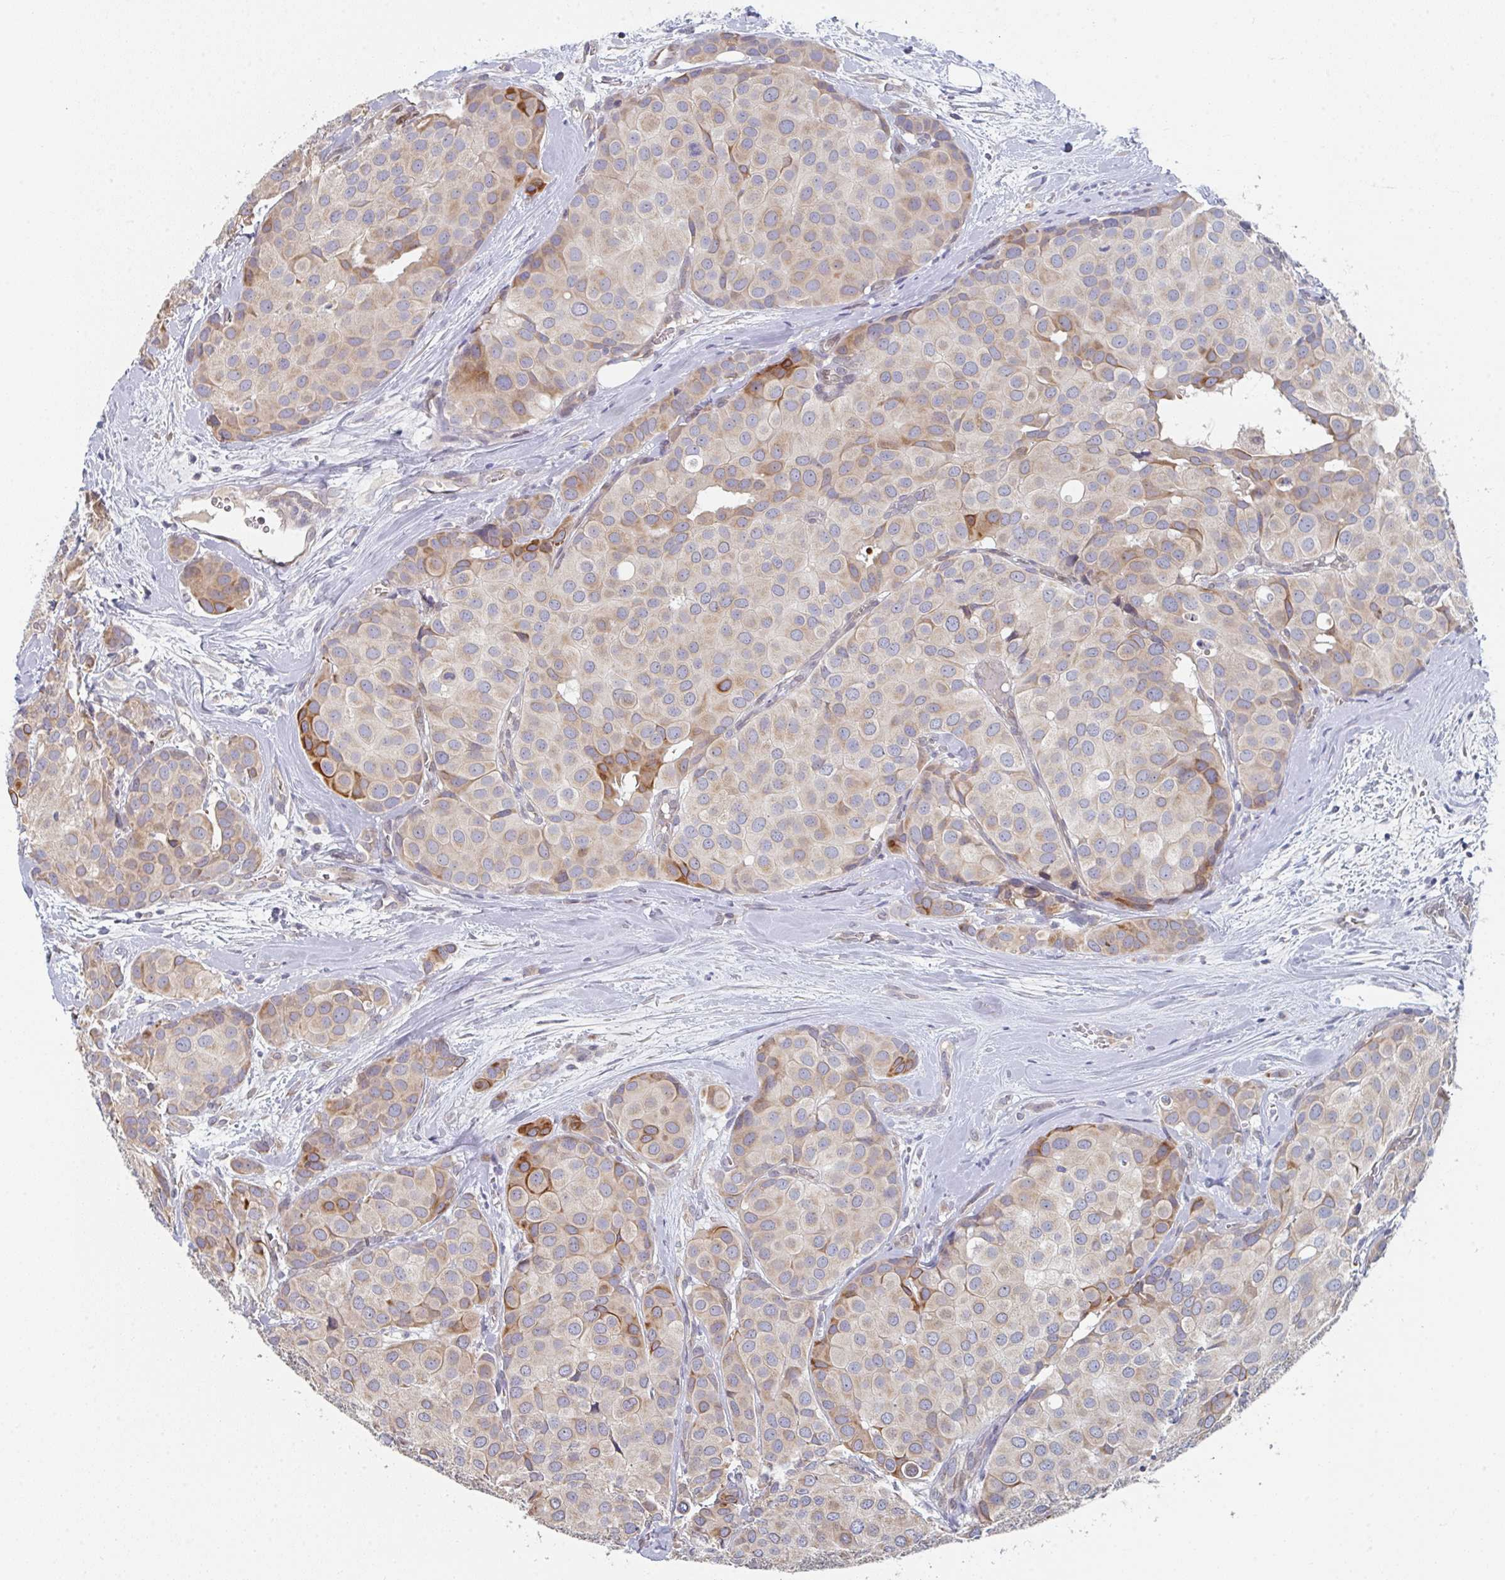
{"staining": {"intensity": "moderate", "quantity": "<25%", "location": "cytoplasmic/membranous"}, "tissue": "breast cancer", "cell_type": "Tumor cells", "image_type": "cancer", "snomed": [{"axis": "morphology", "description": "Duct carcinoma"}, {"axis": "topography", "description": "Breast"}], "caption": "Immunohistochemistry (IHC) of human breast infiltrating ductal carcinoma shows low levels of moderate cytoplasmic/membranous positivity in approximately <25% of tumor cells. Using DAB (3,3'-diaminobenzidine) (brown) and hematoxylin (blue) stains, captured at high magnification using brightfield microscopy.", "gene": "ELOVL1", "patient": {"sex": "female", "age": 70}}